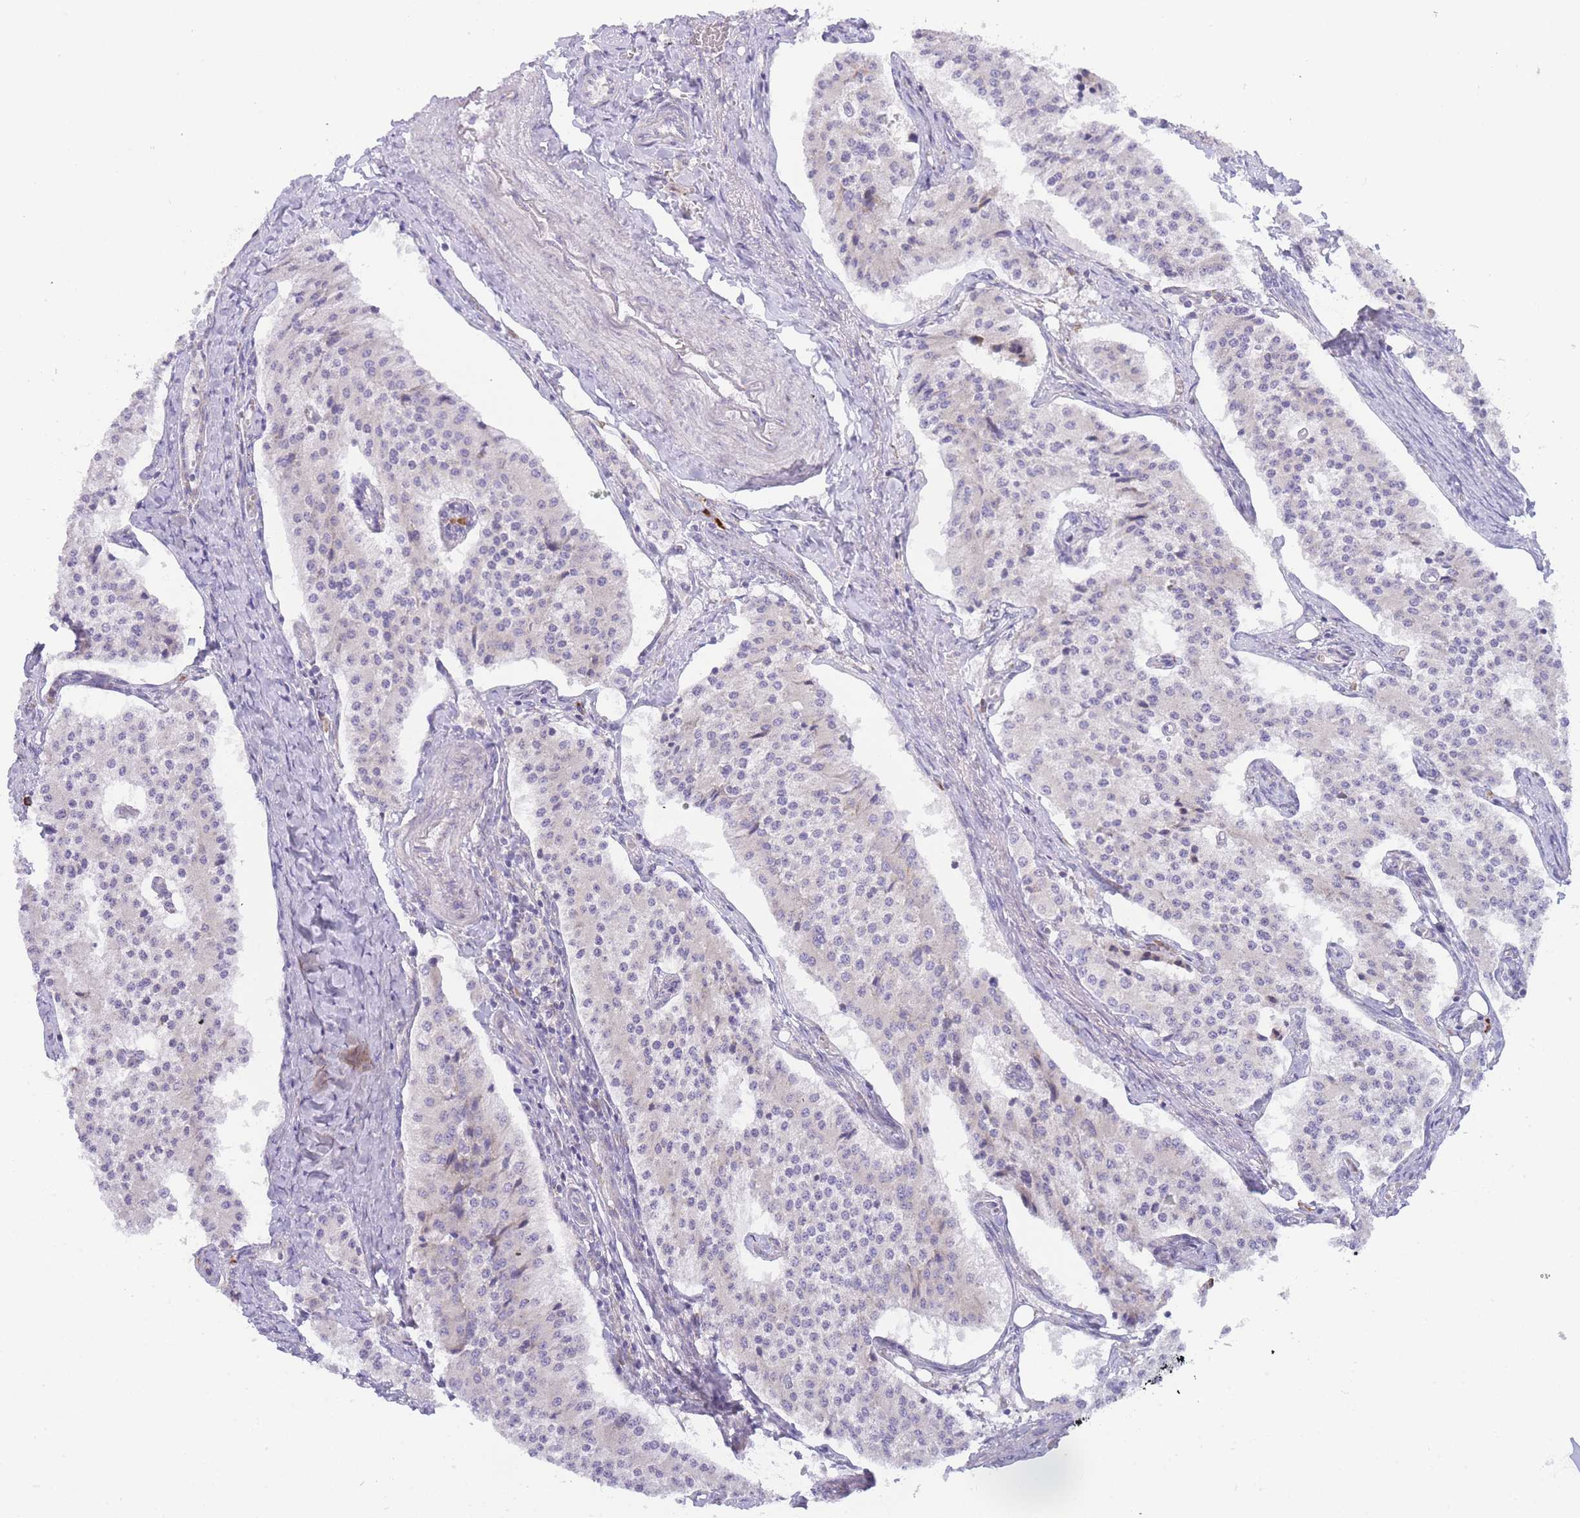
{"staining": {"intensity": "negative", "quantity": "none", "location": "none"}, "tissue": "carcinoid", "cell_type": "Tumor cells", "image_type": "cancer", "snomed": [{"axis": "morphology", "description": "Carcinoid, malignant, NOS"}, {"axis": "topography", "description": "Colon"}], "caption": "There is no significant positivity in tumor cells of malignant carcinoid.", "gene": "ZNF510", "patient": {"sex": "female", "age": 52}}